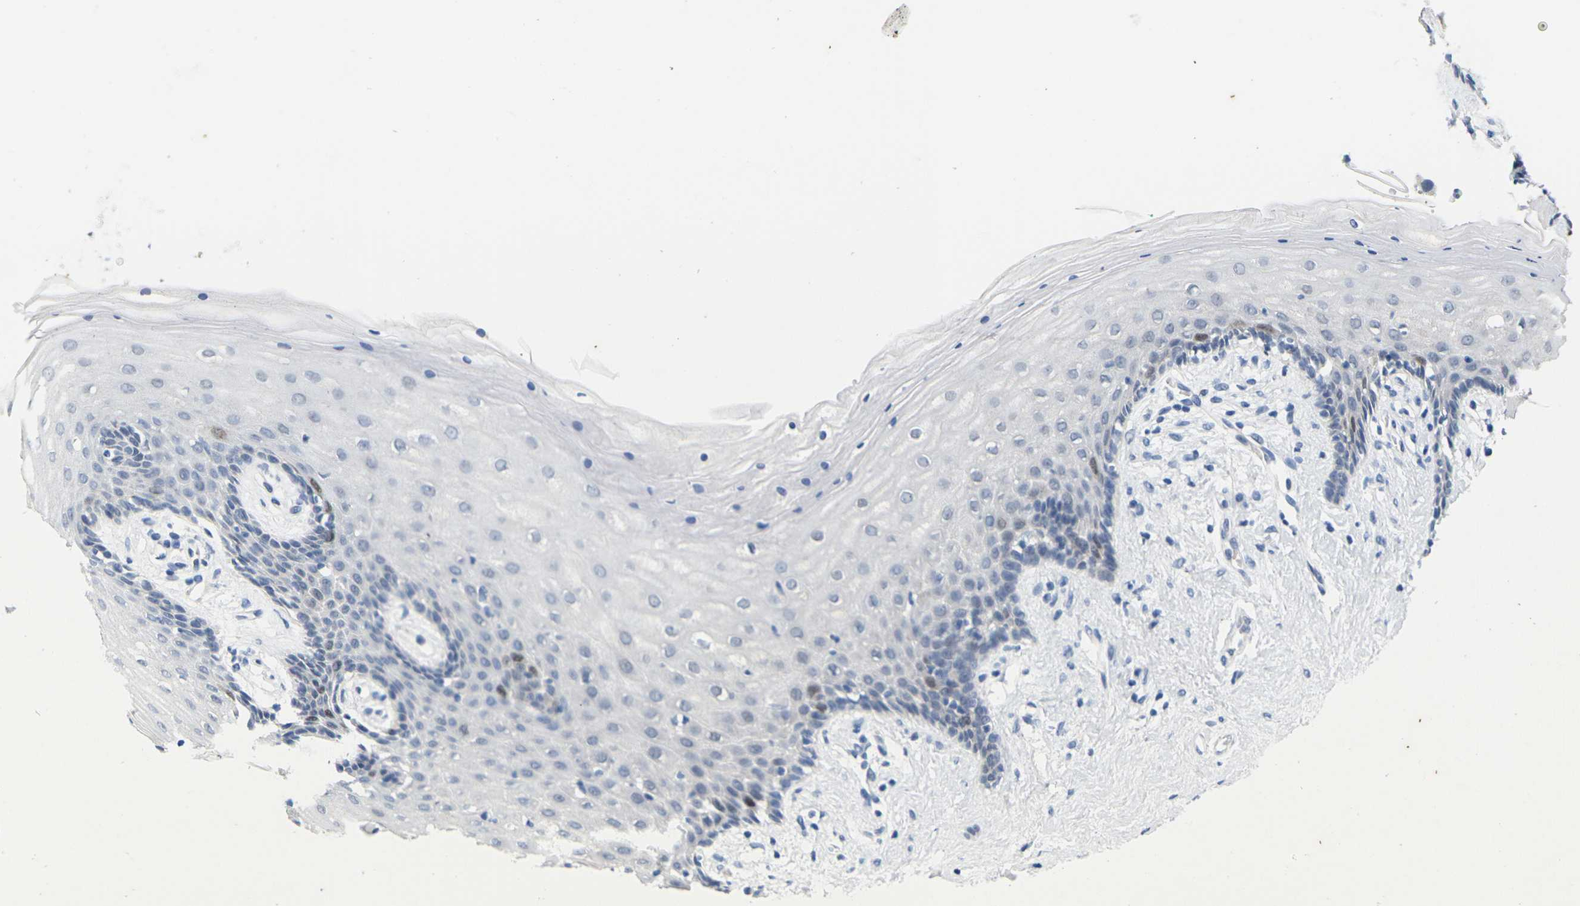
{"staining": {"intensity": "moderate", "quantity": "<25%", "location": "nuclear"}, "tissue": "vagina", "cell_type": "Squamous epithelial cells", "image_type": "normal", "snomed": [{"axis": "morphology", "description": "Normal tissue, NOS"}, {"axis": "topography", "description": "Vagina"}], "caption": "Normal vagina reveals moderate nuclear staining in about <25% of squamous epithelial cells, visualized by immunohistochemistry.", "gene": "CDK2", "patient": {"sex": "female", "age": 44}}